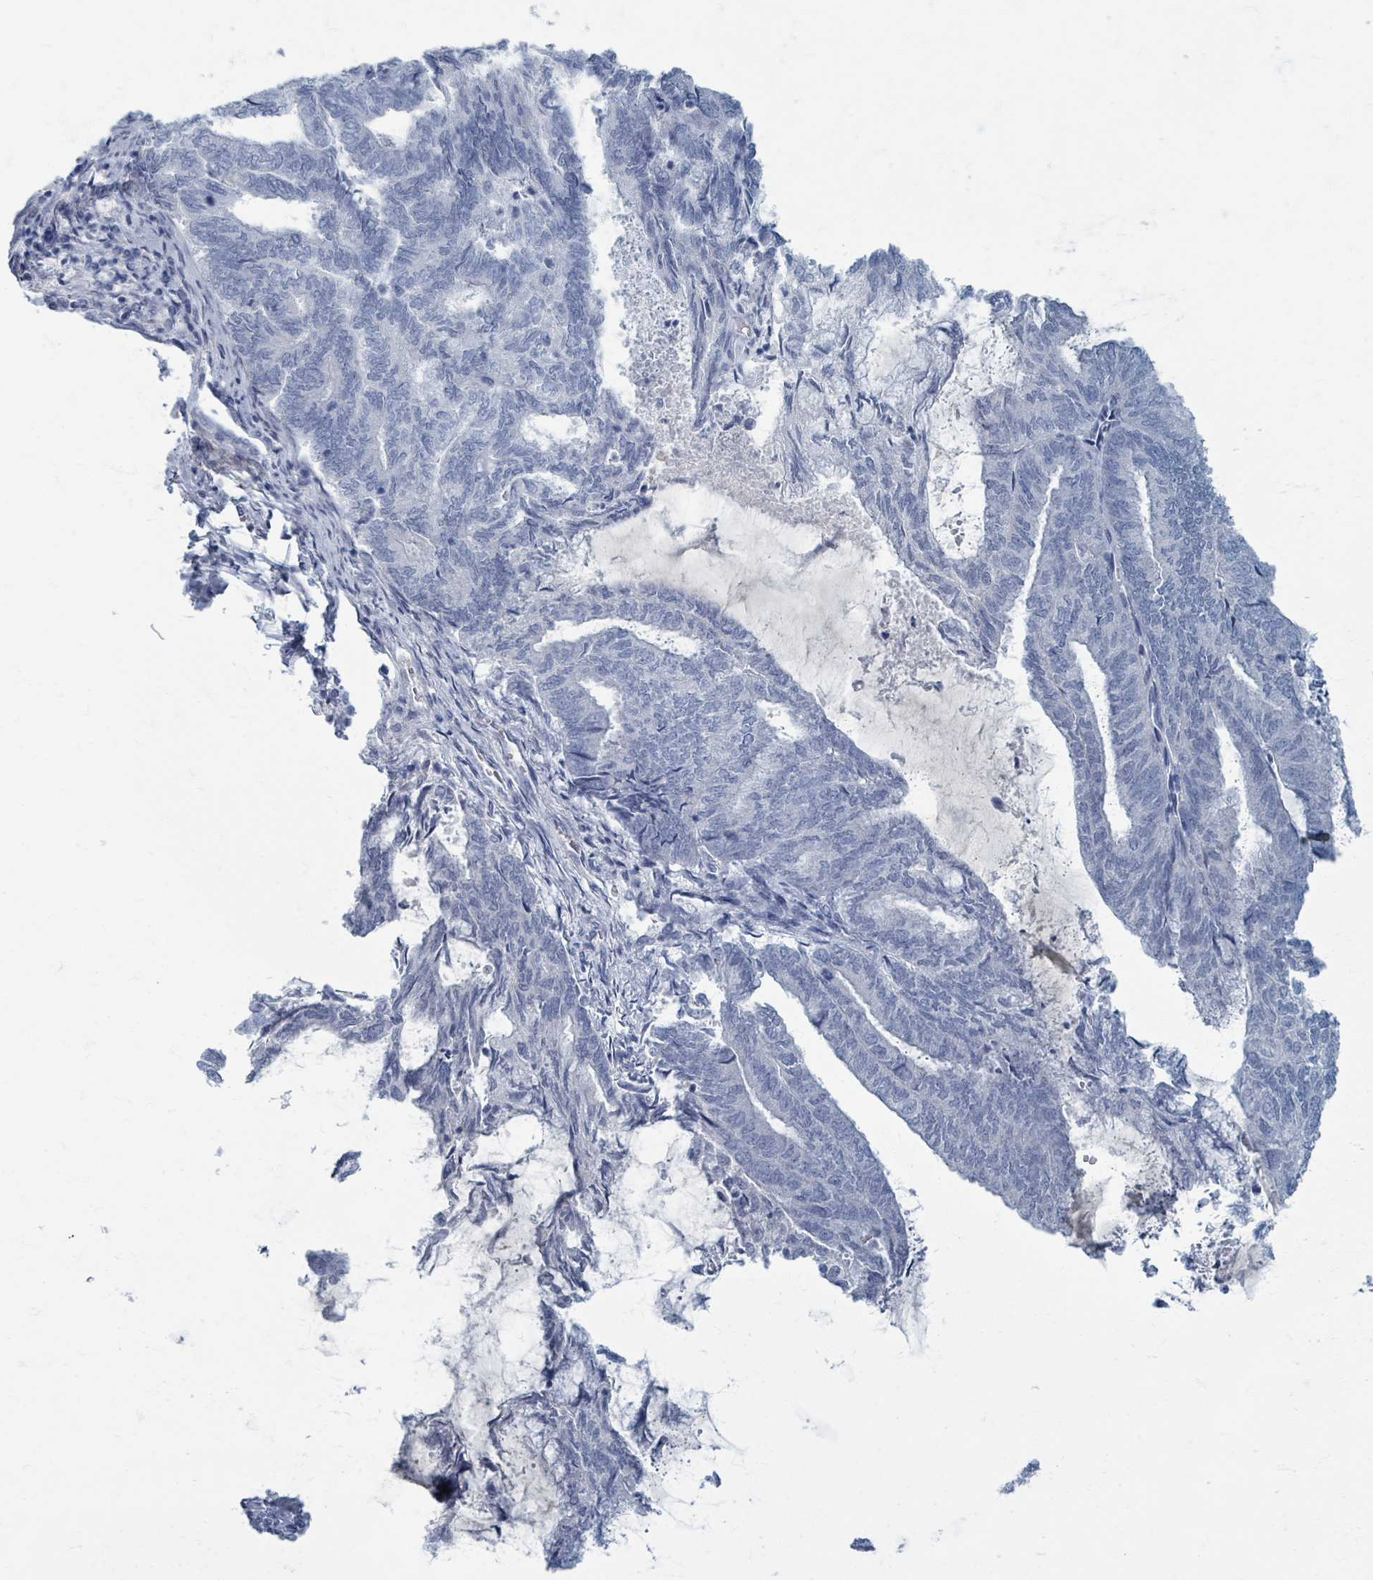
{"staining": {"intensity": "negative", "quantity": "none", "location": "none"}, "tissue": "endometrial cancer", "cell_type": "Tumor cells", "image_type": "cancer", "snomed": [{"axis": "morphology", "description": "Adenocarcinoma, NOS"}, {"axis": "topography", "description": "Endometrium"}], "caption": "Immunohistochemistry (IHC) histopathology image of endometrial adenocarcinoma stained for a protein (brown), which shows no staining in tumor cells.", "gene": "TAS2R1", "patient": {"sex": "female", "age": 80}}